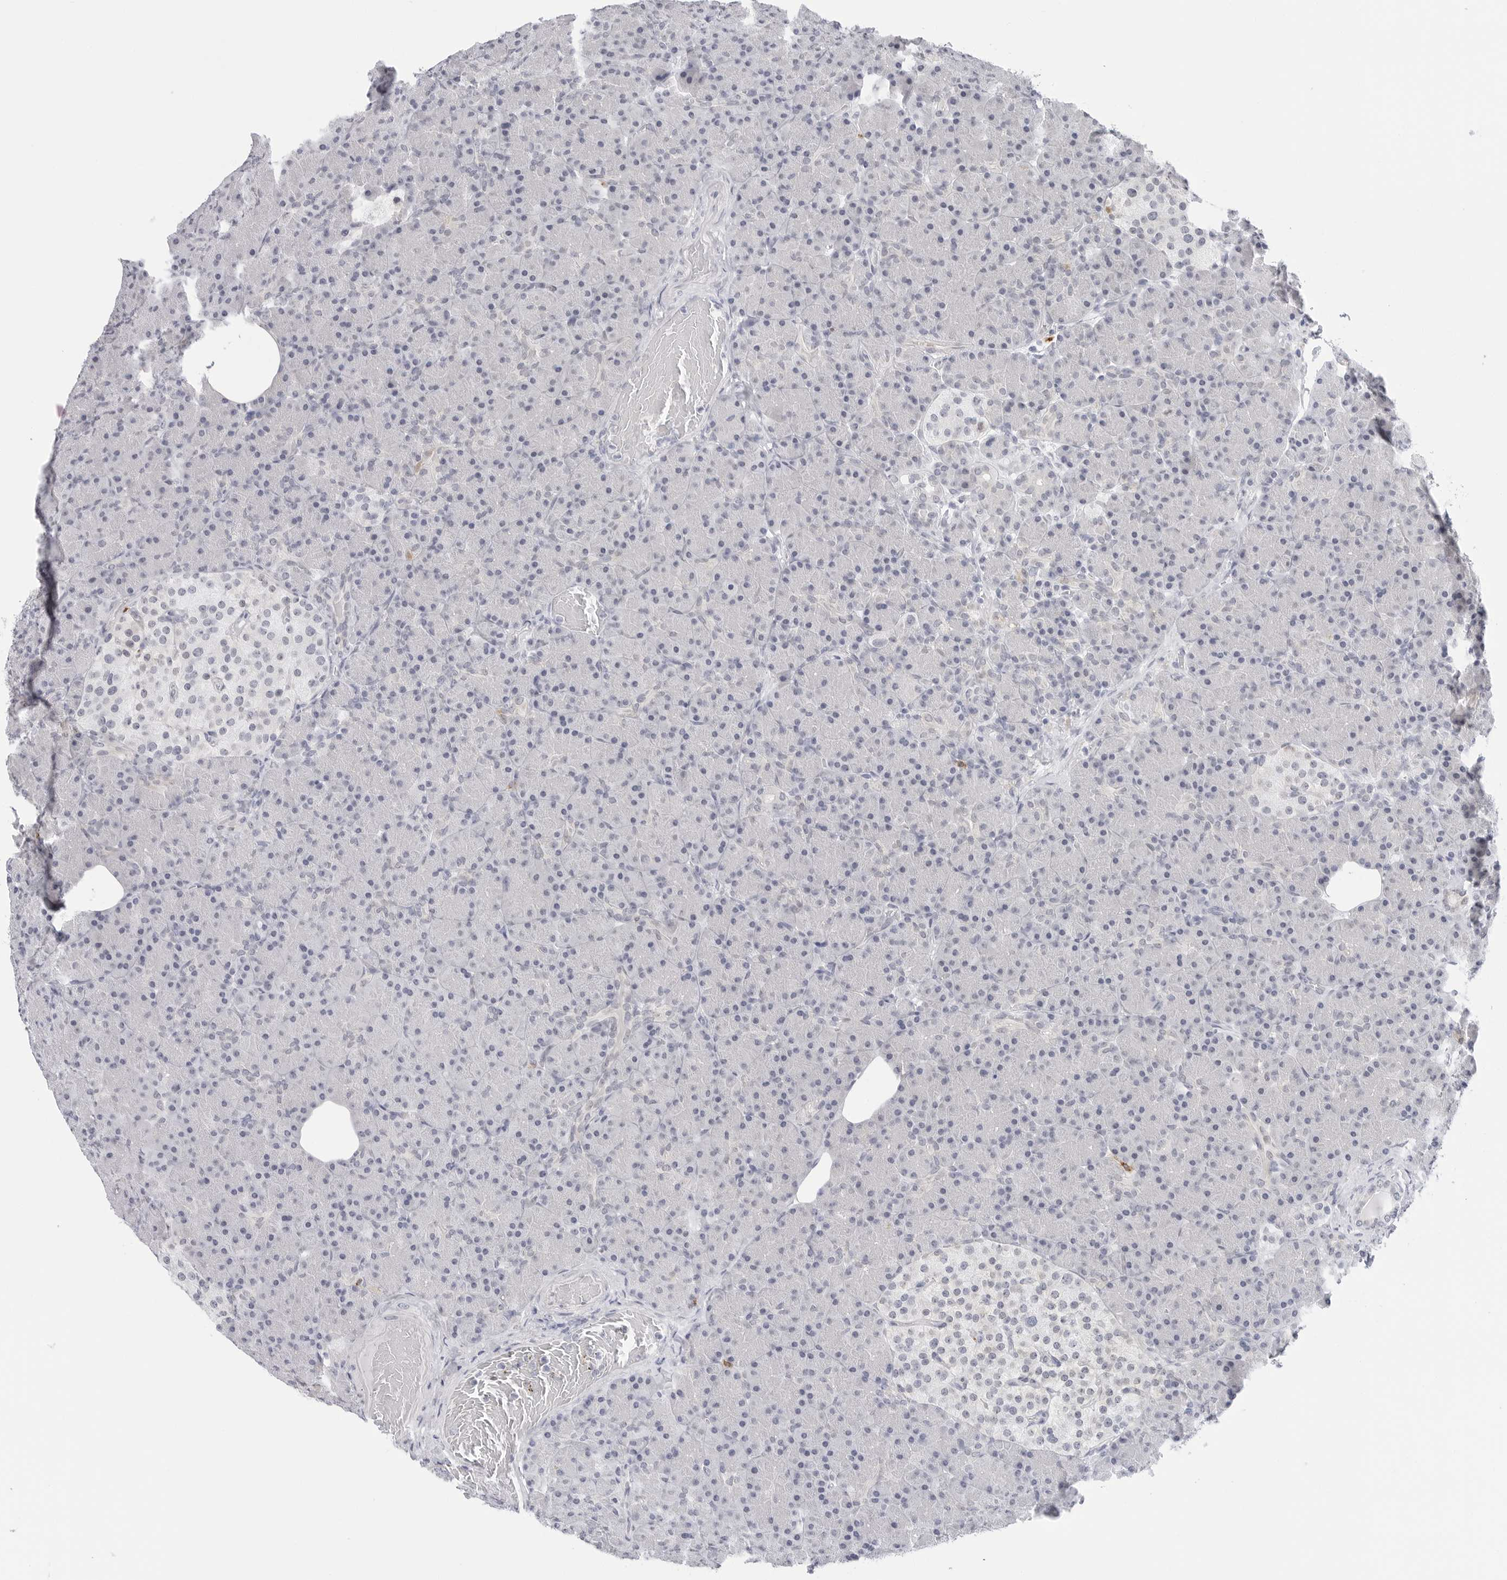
{"staining": {"intensity": "negative", "quantity": "none", "location": "none"}, "tissue": "pancreas", "cell_type": "Exocrine glandular cells", "image_type": "normal", "snomed": [{"axis": "morphology", "description": "Normal tissue, NOS"}, {"axis": "topography", "description": "Pancreas"}], "caption": "This is an immunohistochemistry (IHC) histopathology image of normal pancreas. There is no staining in exocrine glandular cells.", "gene": "HSPB7", "patient": {"sex": "female", "age": 43}}